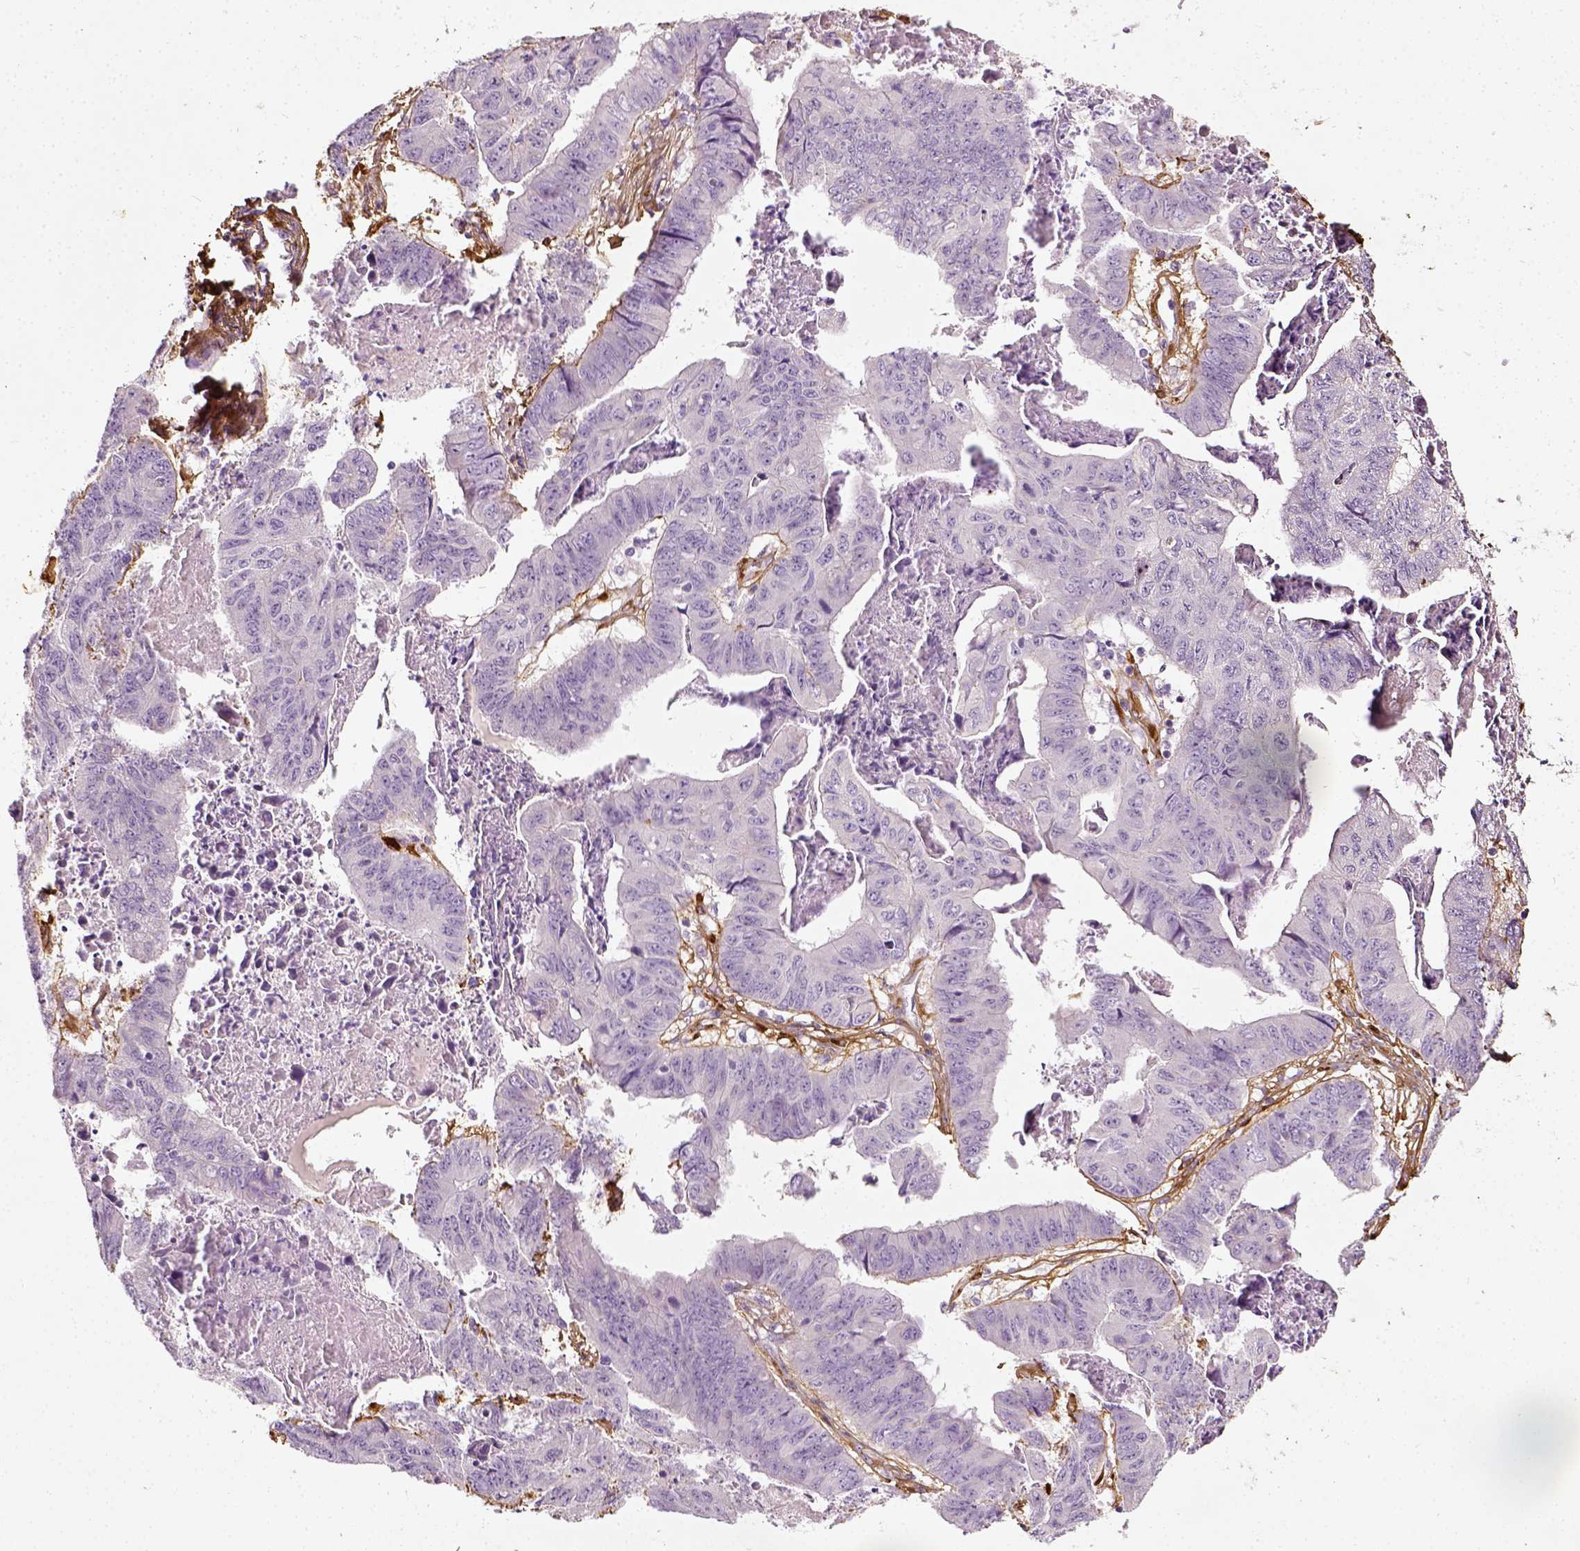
{"staining": {"intensity": "negative", "quantity": "none", "location": "none"}, "tissue": "stomach cancer", "cell_type": "Tumor cells", "image_type": "cancer", "snomed": [{"axis": "morphology", "description": "Adenocarcinoma, NOS"}, {"axis": "topography", "description": "Stomach, lower"}], "caption": "Immunohistochemistry image of neoplastic tissue: human adenocarcinoma (stomach) stained with DAB (3,3'-diaminobenzidine) reveals no significant protein expression in tumor cells.", "gene": "COL6A2", "patient": {"sex": "male", "age": 77}}